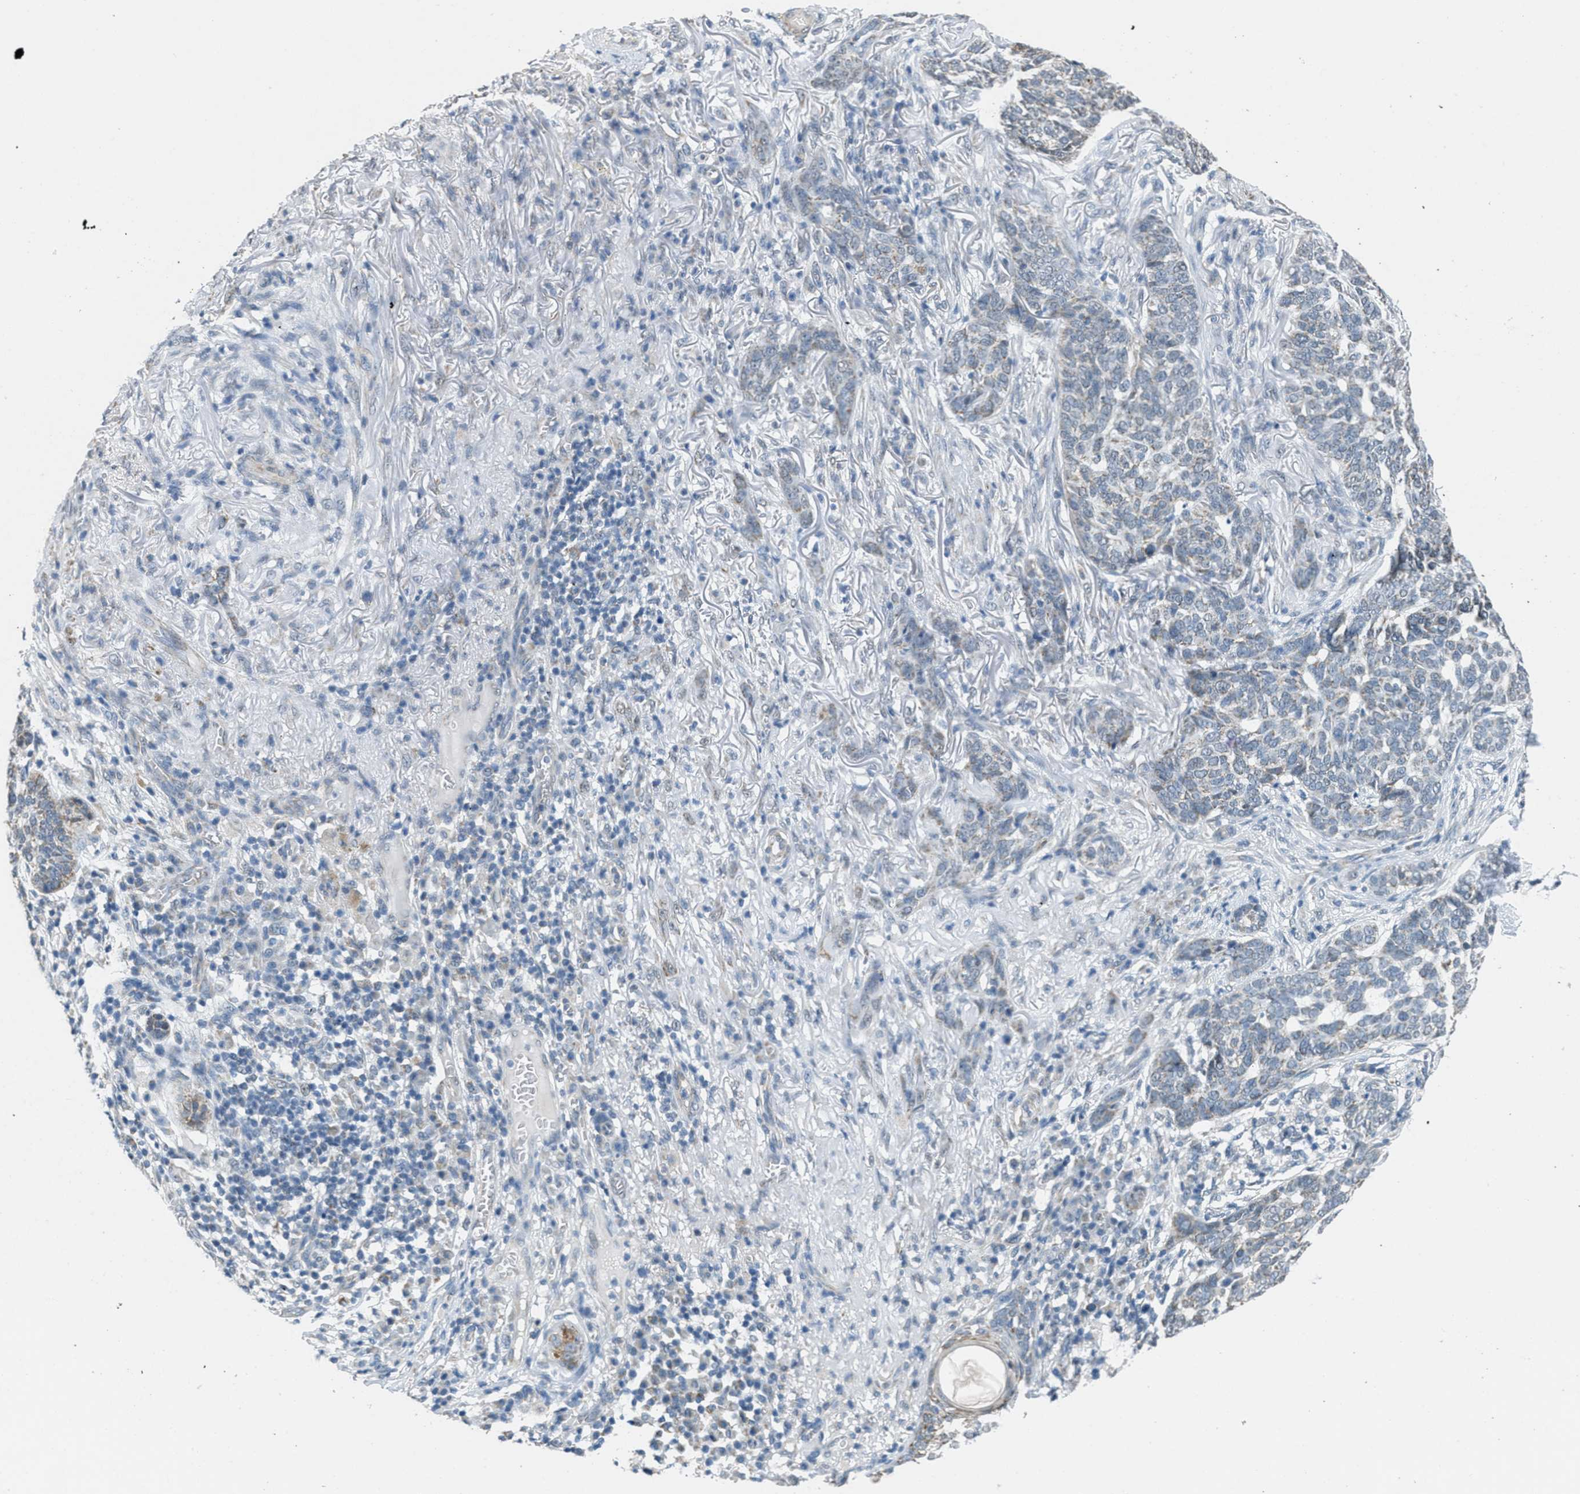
{"staining": {"intensity": "weak", "quantity": "<25%", "location": "cytoplasmic/membranous"}, "tissue": "skin cancer", "cell_type": "Tumor cells", "image_type": "cancer", "snomed": [{"axis": "morphology", "description": "Basal cell carcinoma"}, {"axis": "topography", "description": "Skin"}], "caption": "Tumor cells show no significant protein expression in skin cancer.", "gene": "TOMM70", "patient": {"sex": "male", "age": 85}}